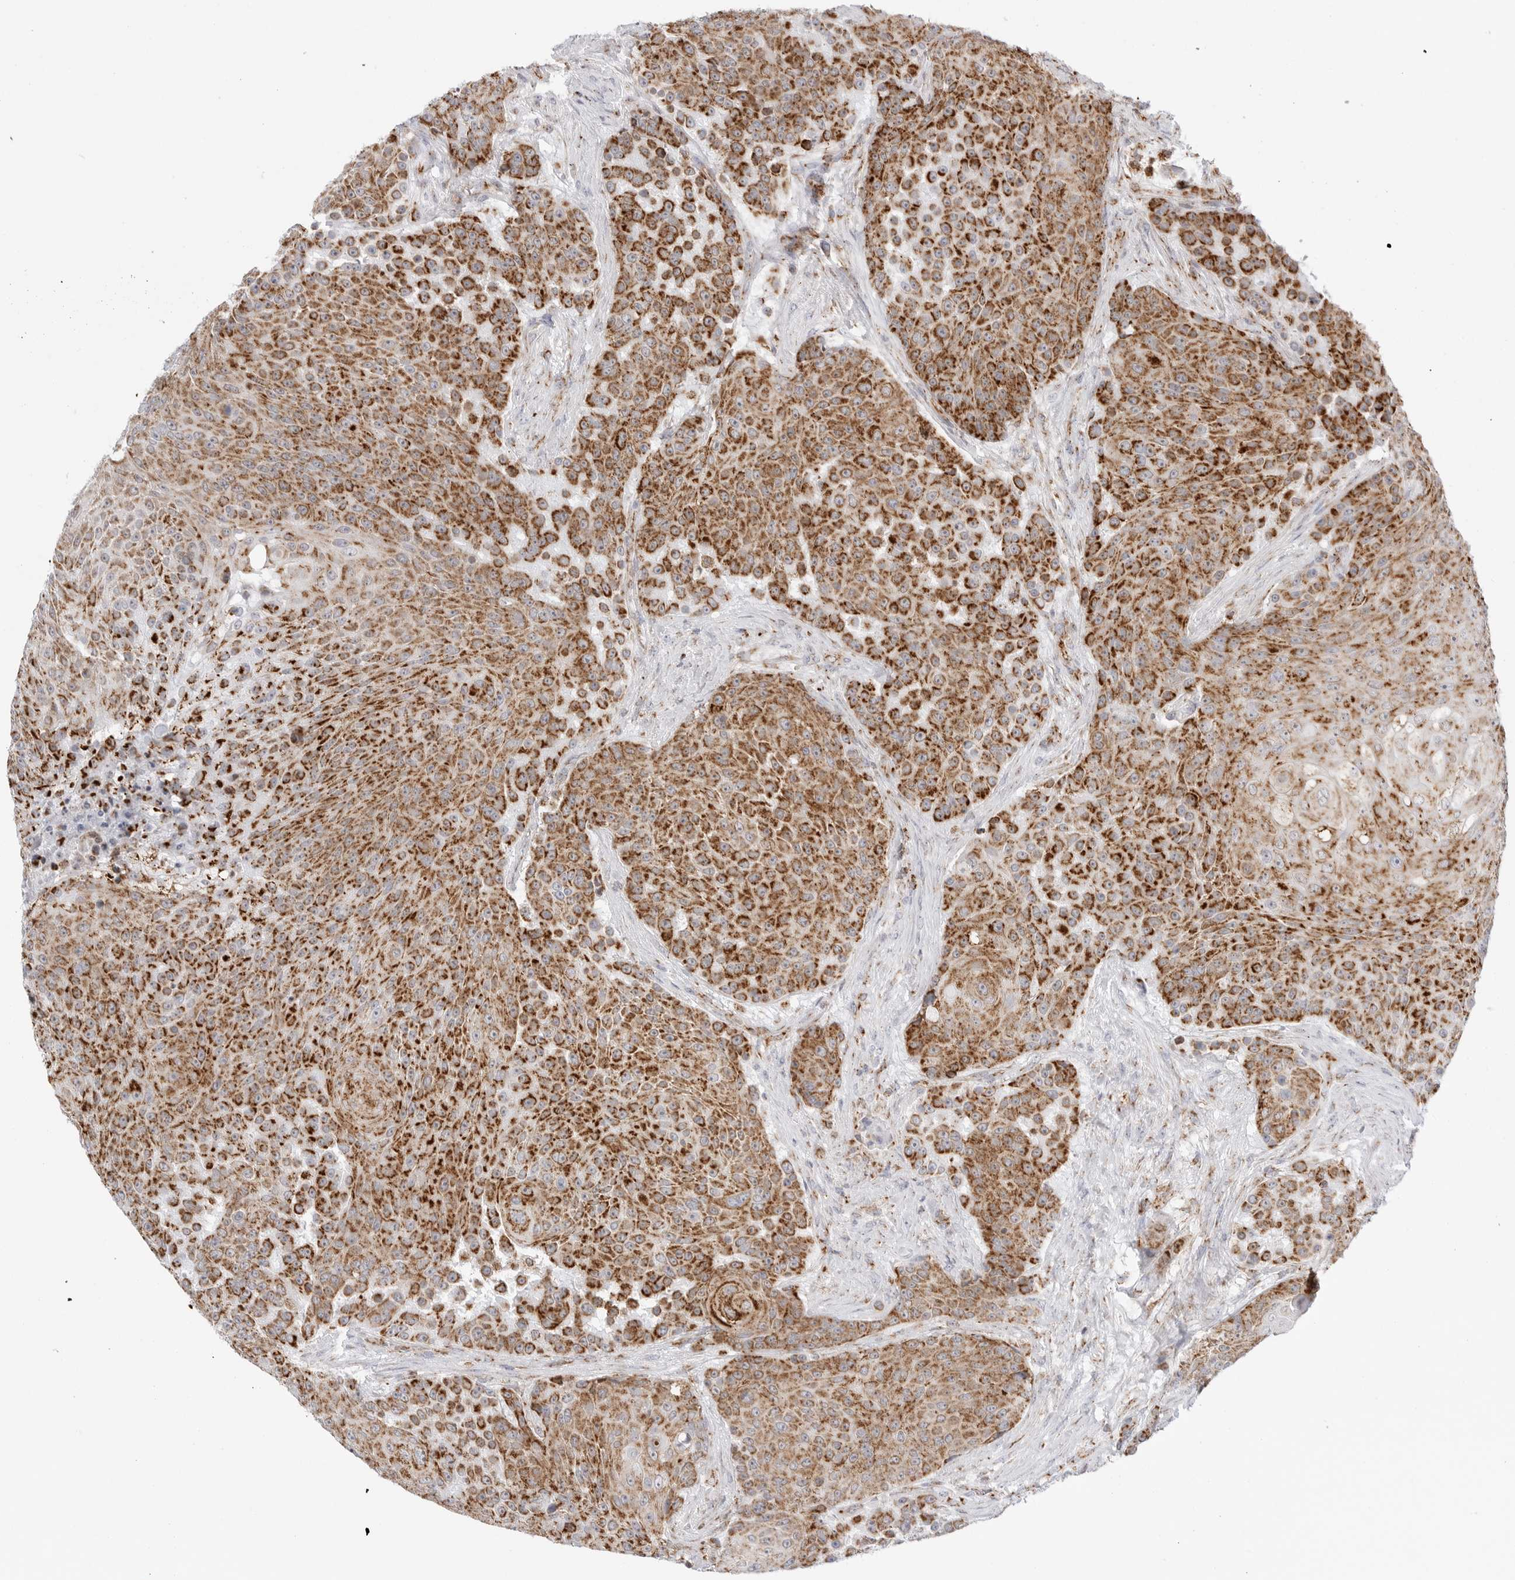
{"staining": {"intensity": "strong", "quantity": ">75%", "location": "cytoplasmic/membranous"}, "tissue": "urothelial cancer", "cell_type": "Tumor cells", "image_type": "cancer", "snomed": [{"axis": "morphology", "description": "Urothelial carcinoma, High grade"}, {"axis": "topography", "description": "Urinary bladder"}], "caption": "Strong cytoplasmic/membranous protein expression is seen in approximately >75% of tumor cells in urothelial carcinoma (high-grade). (brown staining indicates protein expression, while blue staining denotes nuclei).", "gene": "ATP5IF1", "patient": {"sex": "female", "age": 63}}